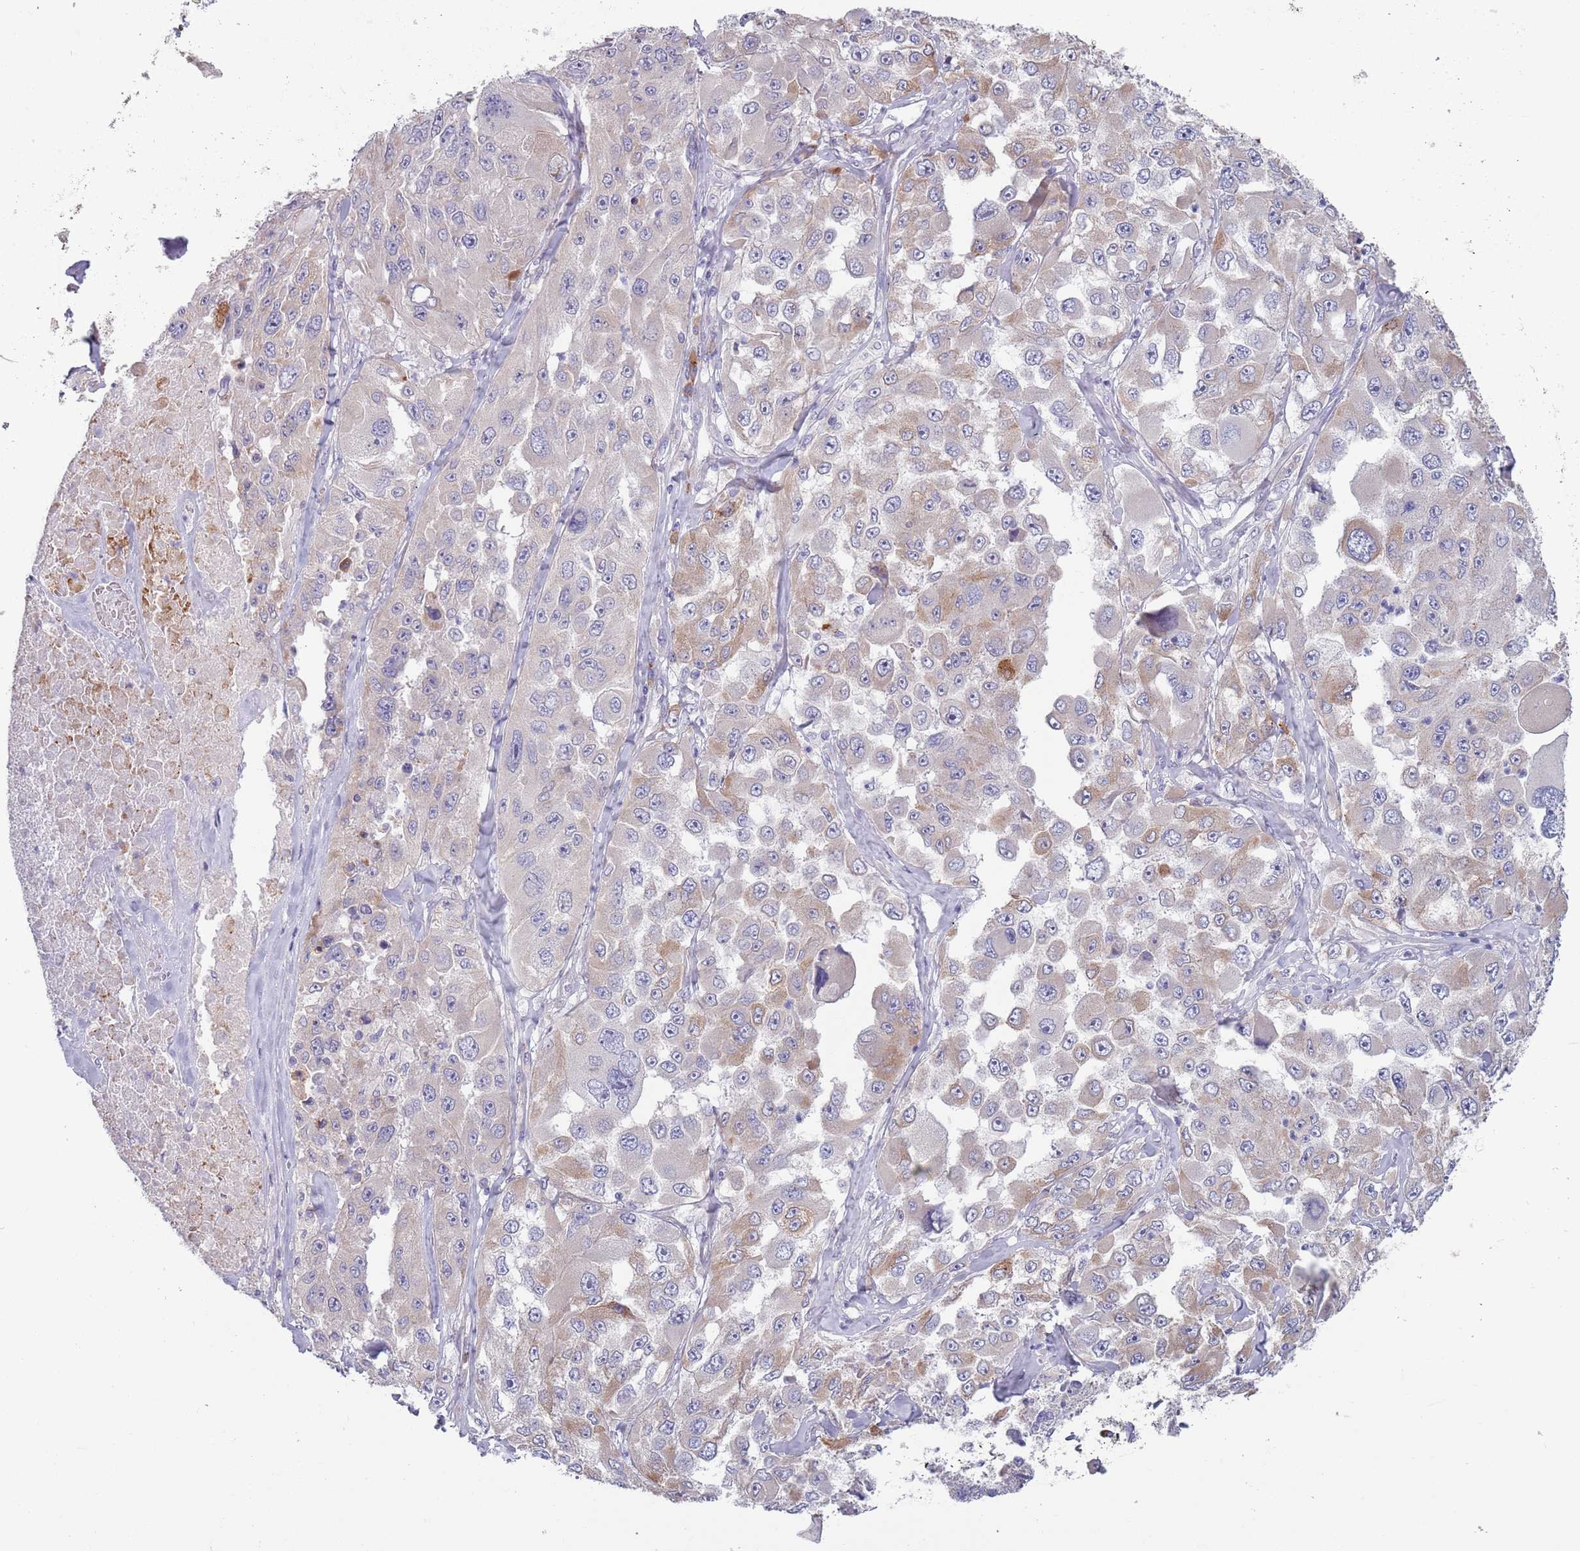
{"staining": {"intensity": "weak", "quantity": "25%-75%", "location": "cytoplasmic/membranous"}, "tissue": "melanoma", "cell_type": "Tumor cells", "image_type": "cancer", "snomed": [{"axis": "morphology", "description": "Malignant melanoma, Metastatic site"}, {"axis": "topography", "description": "Lymph node"}], "caption": "Immunohistochemical staining of melanoma shows low levels of weak cytoplasmic/membranous protein positivity in approximately 25%-75% of tumor cells. Ihc stains the protein in brown and the nuclei are stained blue.", "gene": "LTB", "patient": {"sex": "male", "age": 62}}